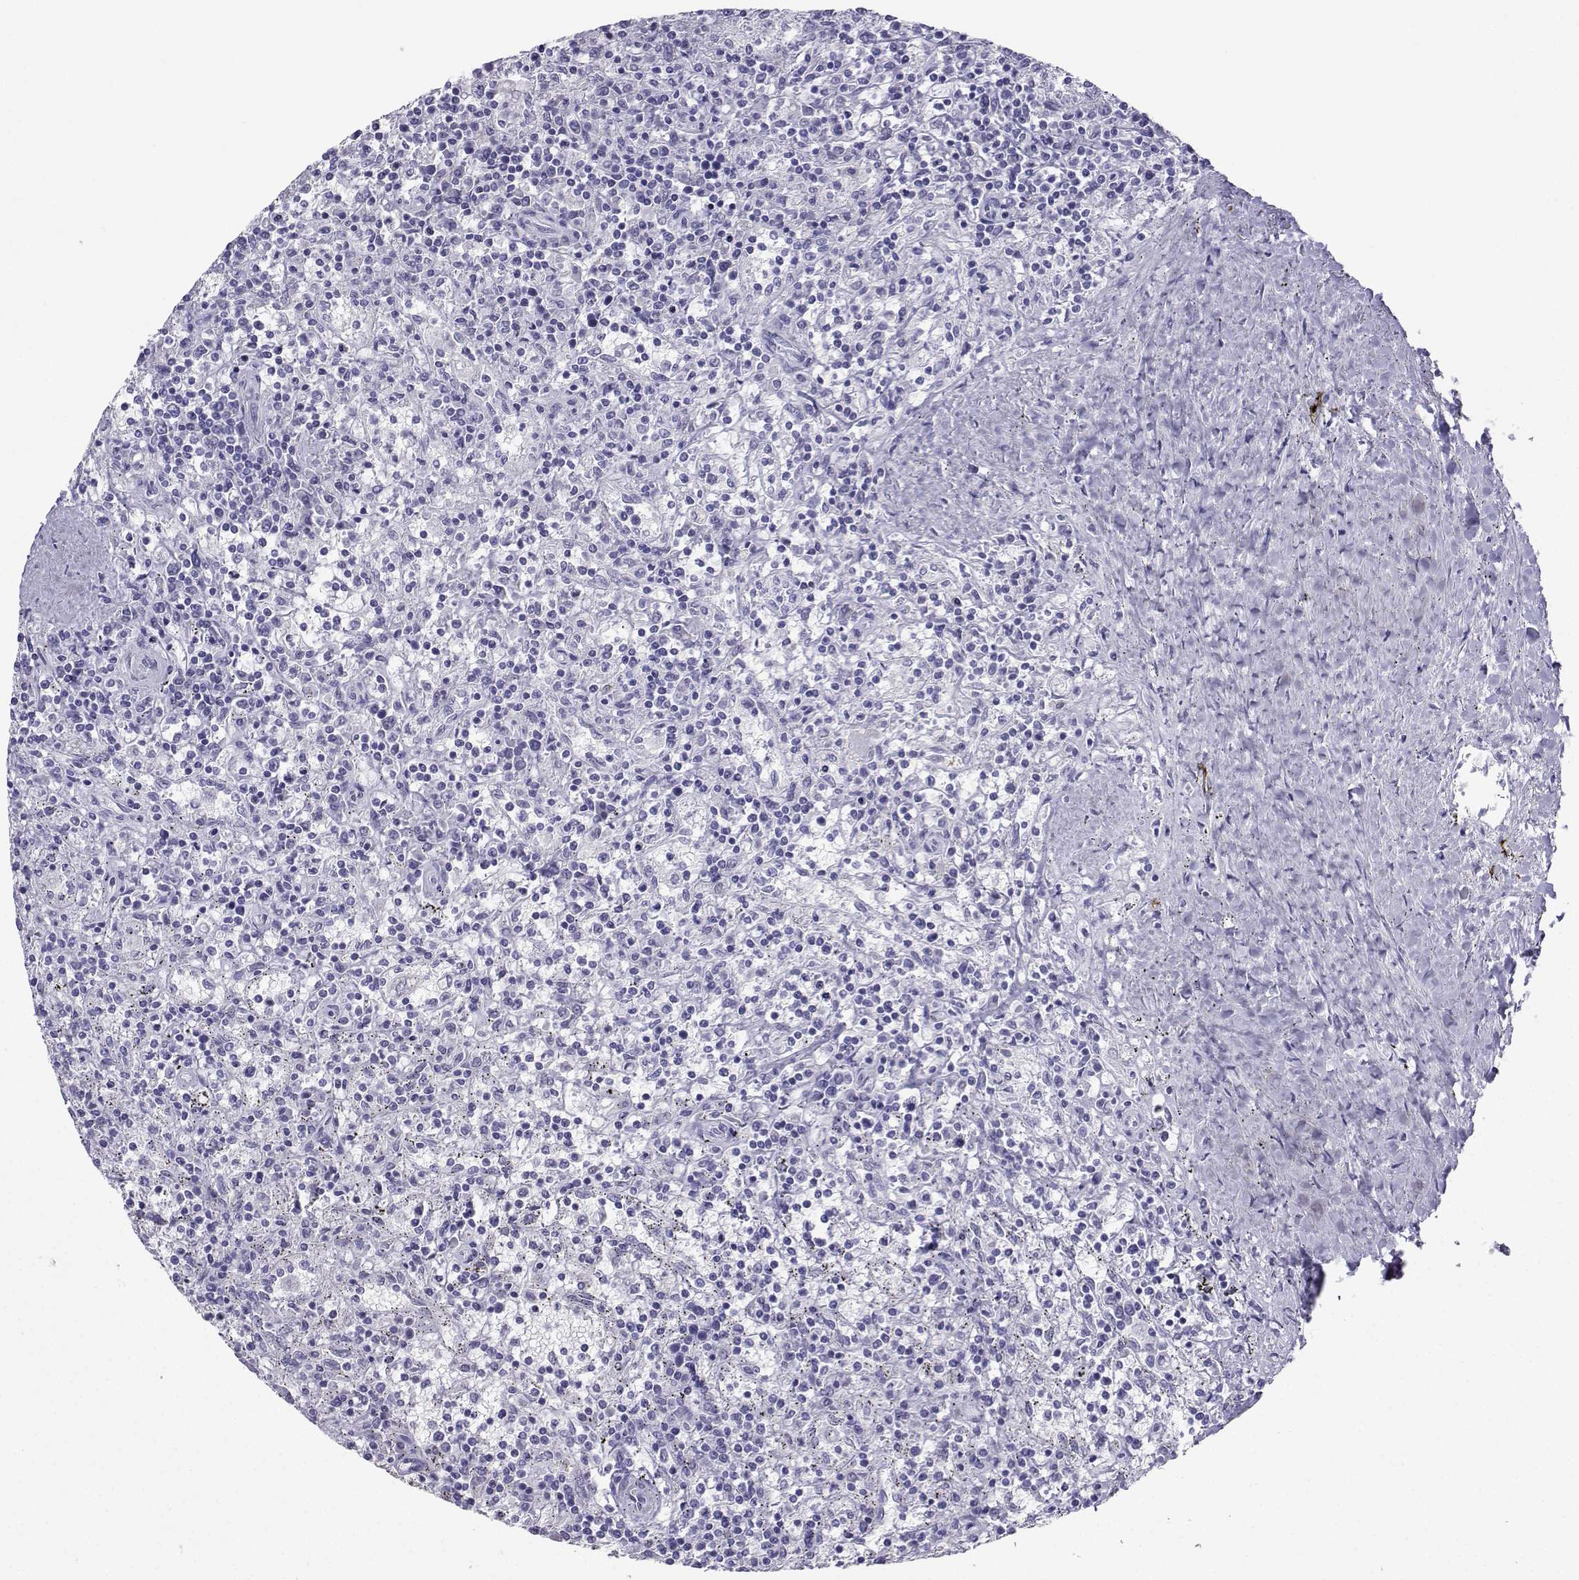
{"staining": {"intensity": "negative", "quantity": "none", "location": "none"}, "tissue": "lymphoma", "cell_type": "Tumor cells", "image_type": "cancer", "snomed": [{"axis": "morphology", "description": "Malignant lymphoma, non-Hodgkin's type, Low grade"}, {"axis": "topography", "description": "Spleen"}], "caption": "DAB immunohistochemical staining of human lymphoma reveals no significant expression in tumor cells.", "gene": "LORICRIN", "patient": {"sex": "male", "age": 62}}